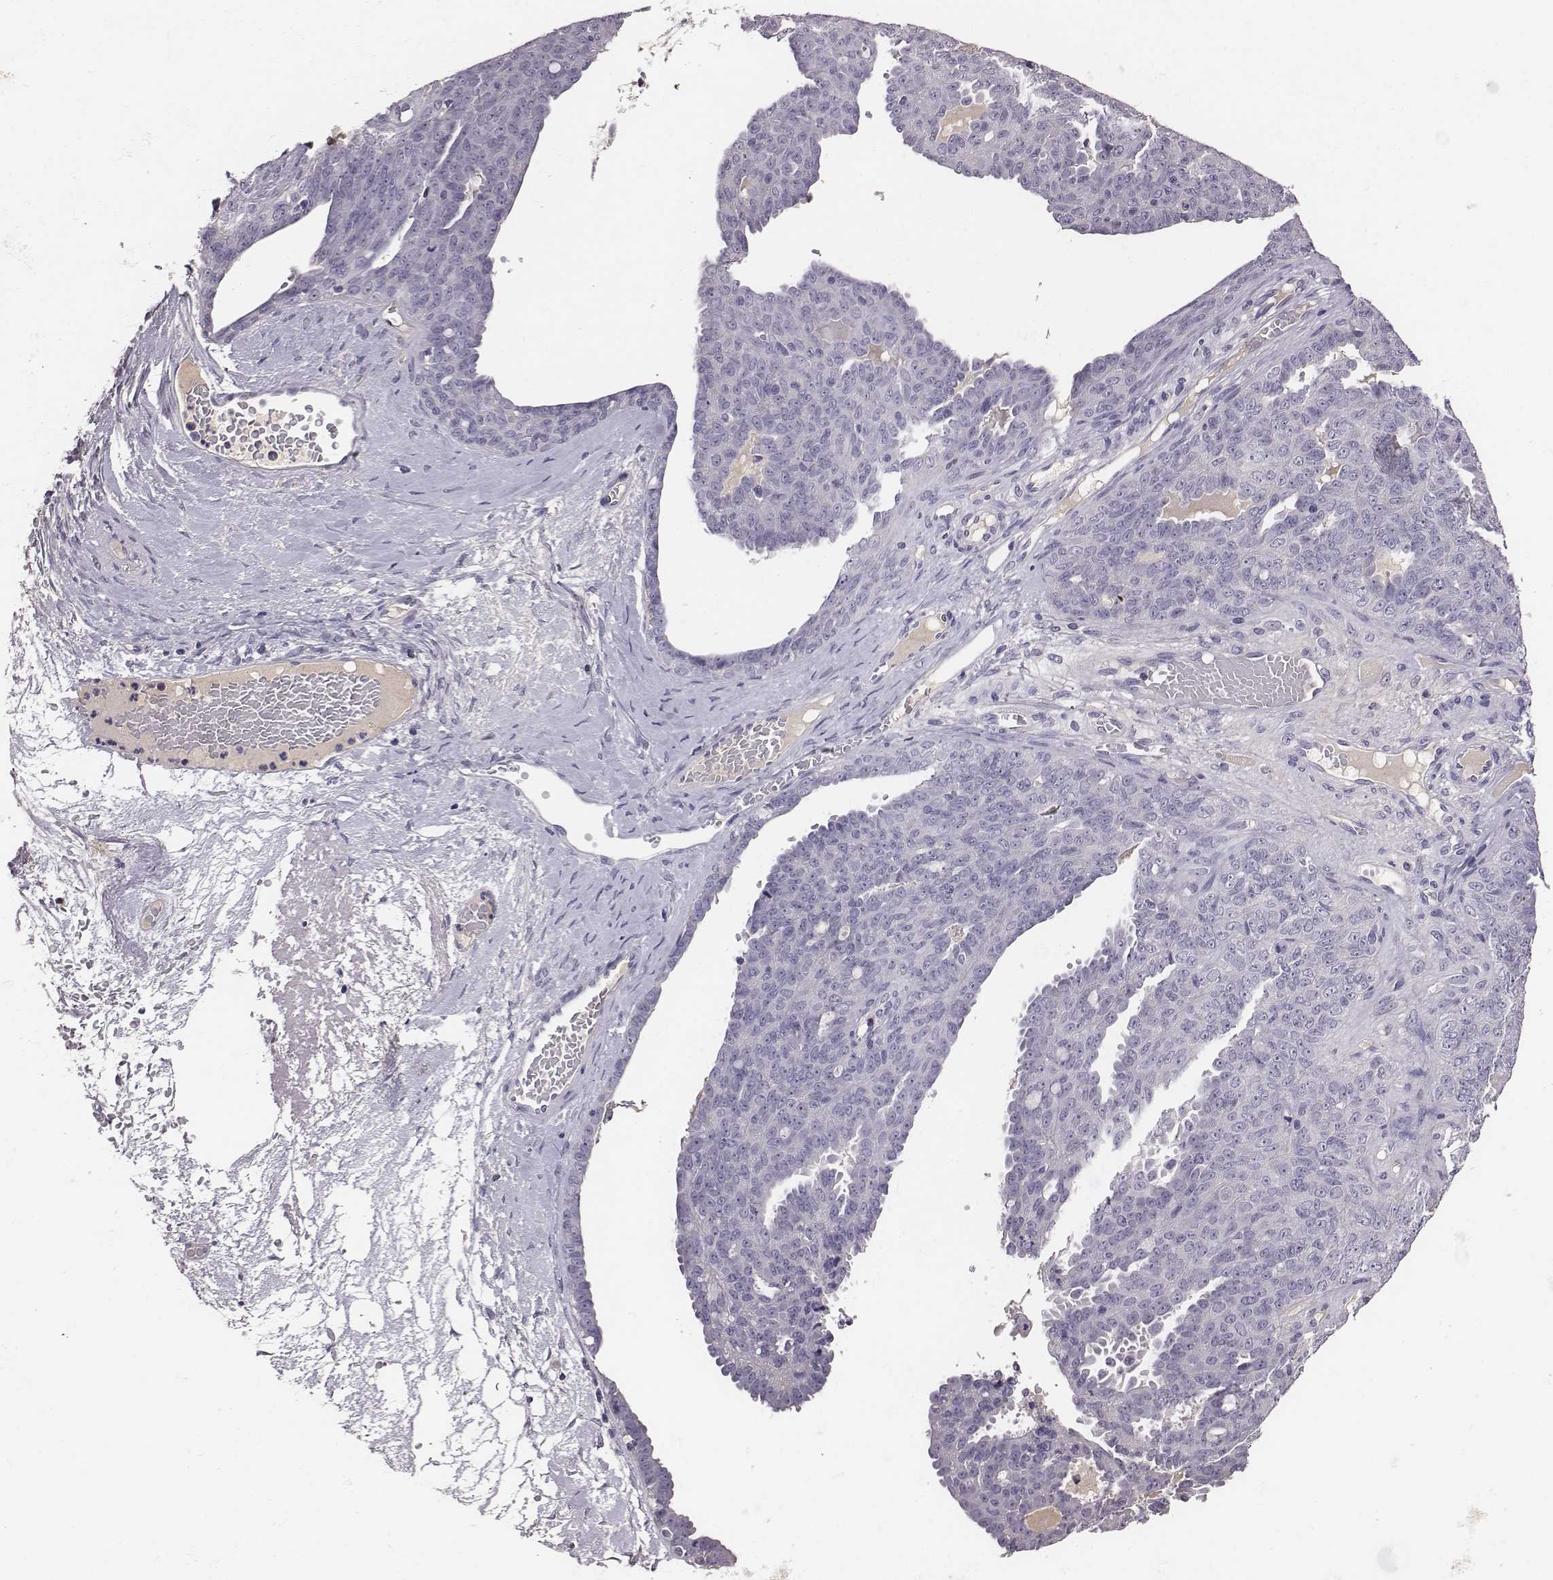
{"staining": {"intensity": "negative", "quantity": "none", "location": "none"}, "tissue": "ovarian cancer", "cell_type": "Tumor cells", "image_type": "cancer", "snomed": [{"axis": "morphology", "description": "Cystadenocarcinoma, serous, NOS"}, {"axis": "topography", "description": "Ovary"}], "caption": "A histopathology image of serous cystadenocarcinoma (ovarian) stained for a protein exhibits no brown staining in tumor cells.", "gene": "EN1", "patient": {"sex": "female", "age": 71}}